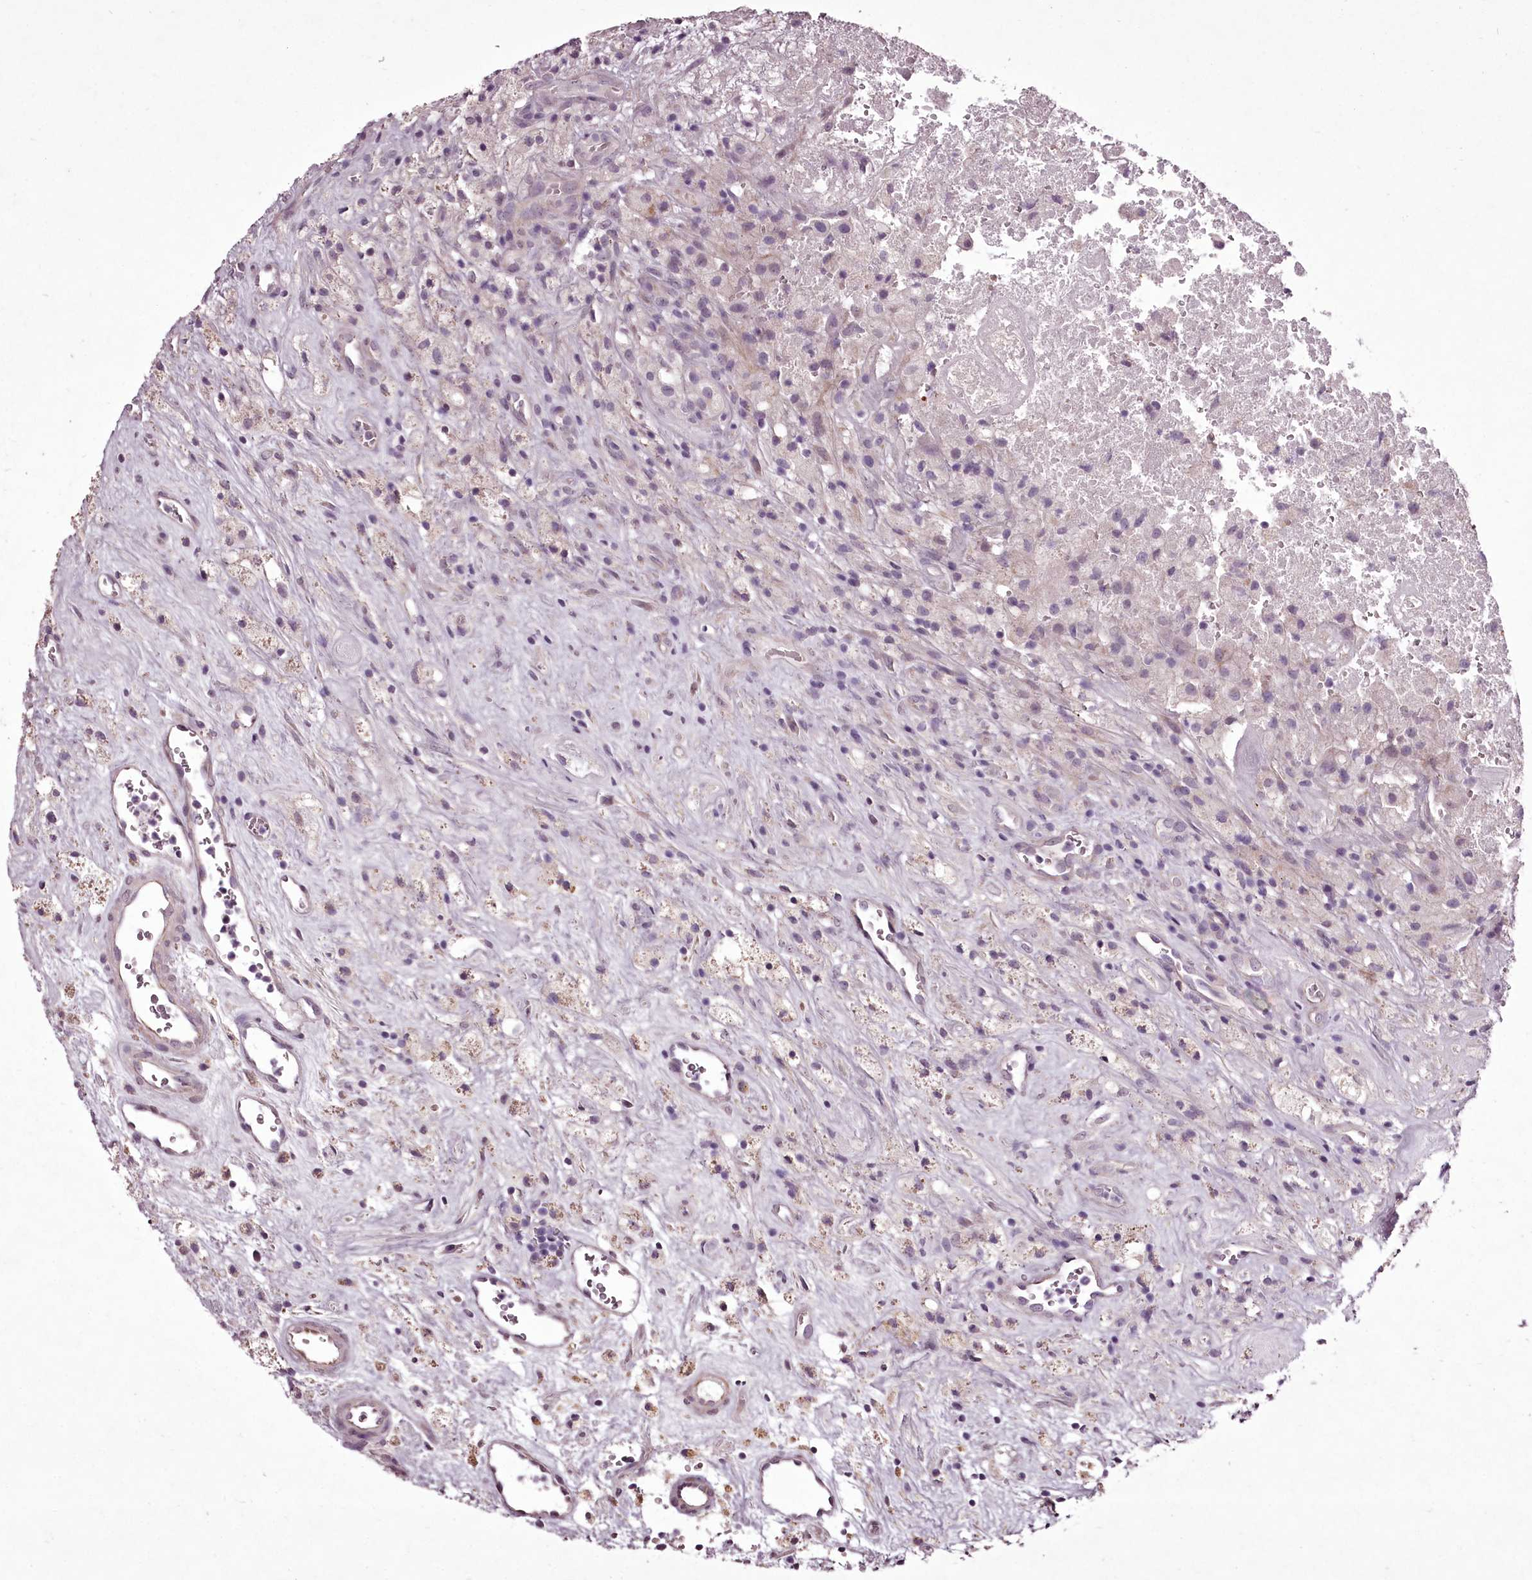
{"staining": {"intensity": "negative", "quantity": "none", "location": "none"}, "tissue": "glioma", "cell_type": "Tumor cells", "image_type": "cancer", "snomed": [{"axis": "morphology", "description": "Glioma, malignant, High grade"}, {"axis": "topography", "description": "Brain"}], "caption": "Tumor cells show no significant protein expression in glioma.", "gene": "C1orf56", "patient": {"sex": "male", "age": 76}}